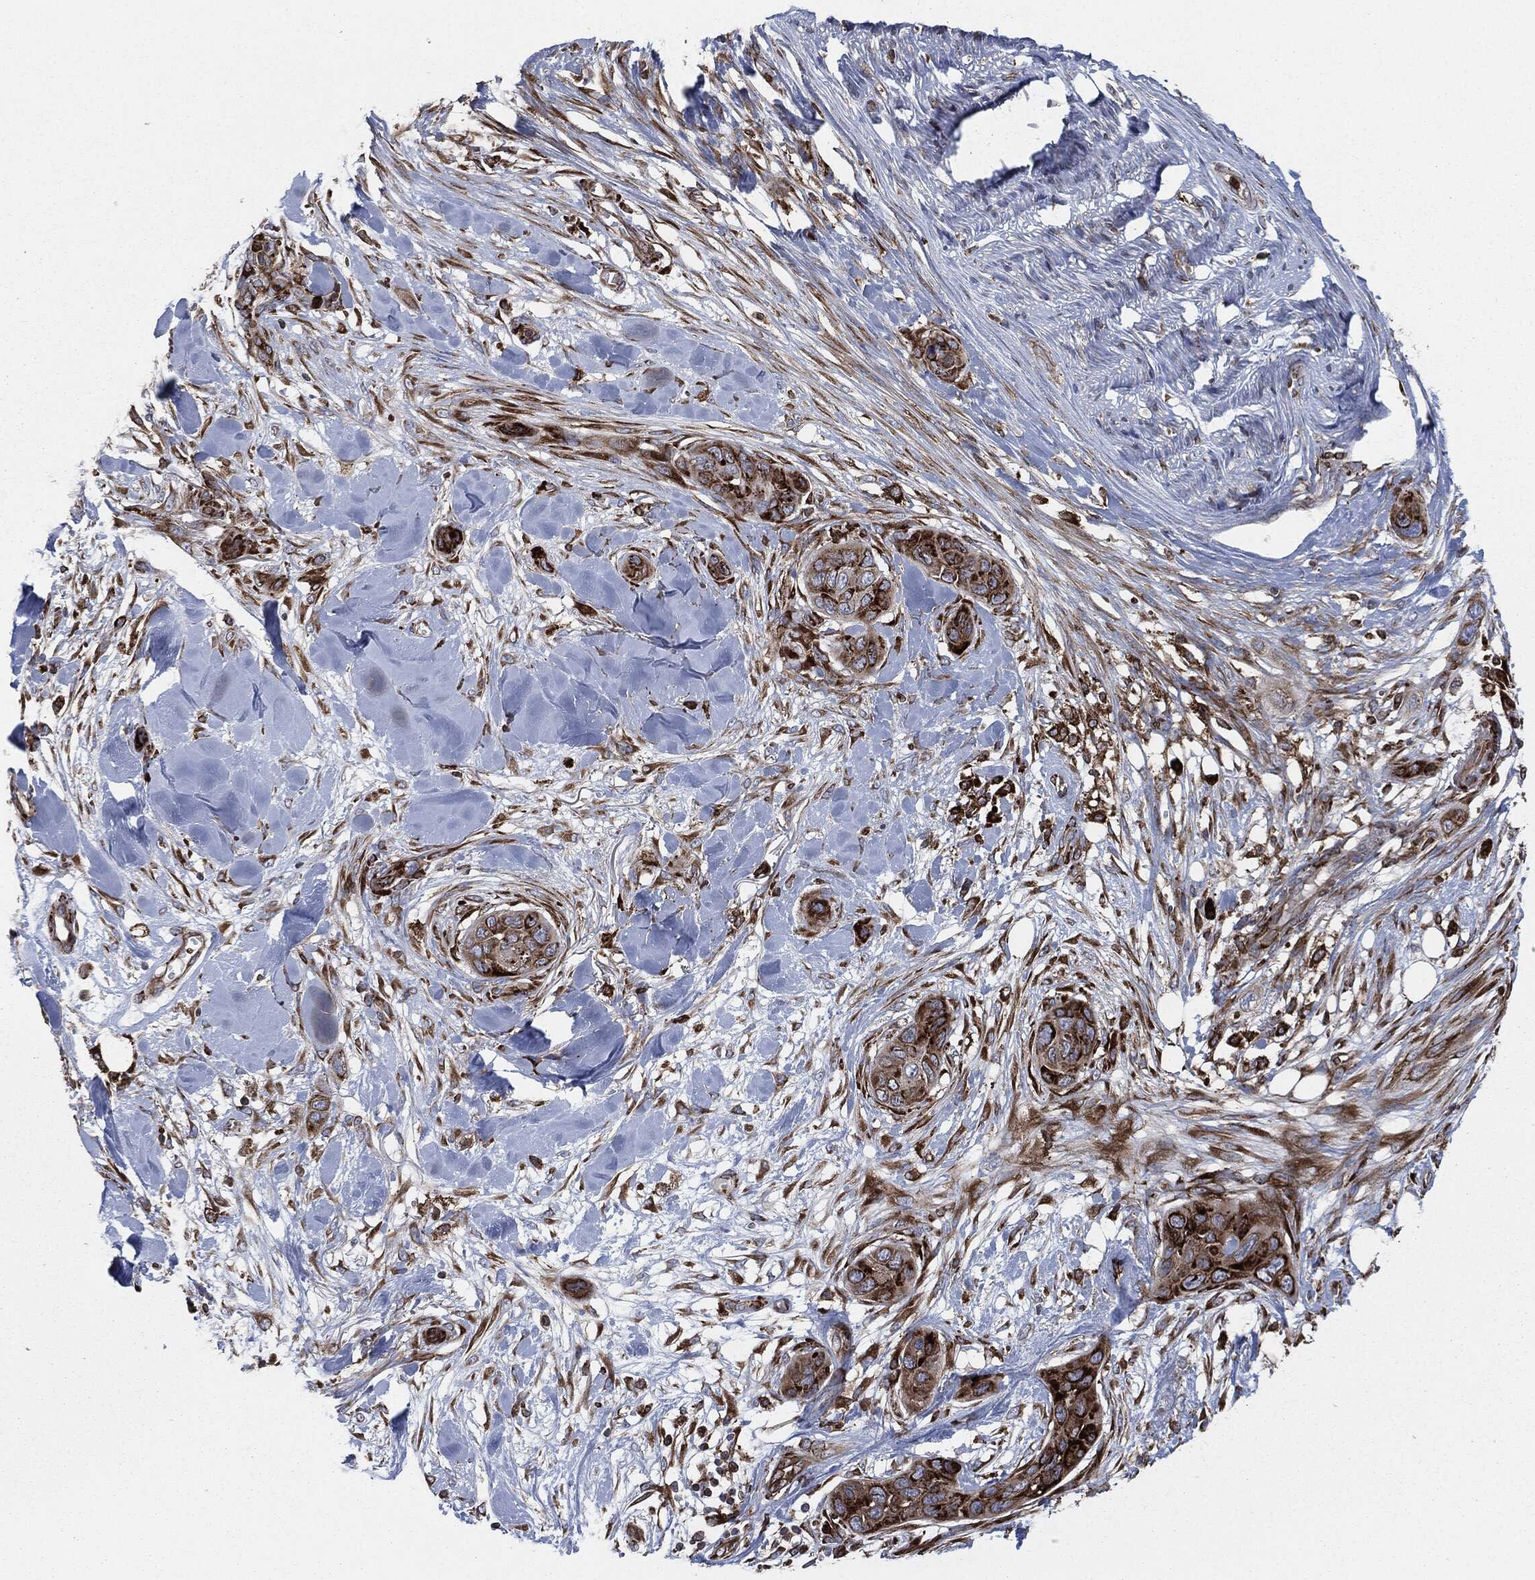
{"staining": {"intensity": "strong", "quantity": "25%-75%", "location": "cytoplasmic/membranous"}, "tissue": "skin cancer", "cell_type": "Tumor cells", "image_type": "cancer", "snomed": [{"axis": "morphology", "description": "Squamous cell carcinoma, NOS"}, {"axis": "topography", "description": "Skin"}], "caption": "A brown stain shows strong cytoplasmic/membranous expression of a protein in squamous cell carcinoma (skin) tumor cells.", "gene": "CALR", "patient": {"sex": "male", "age": 78}}